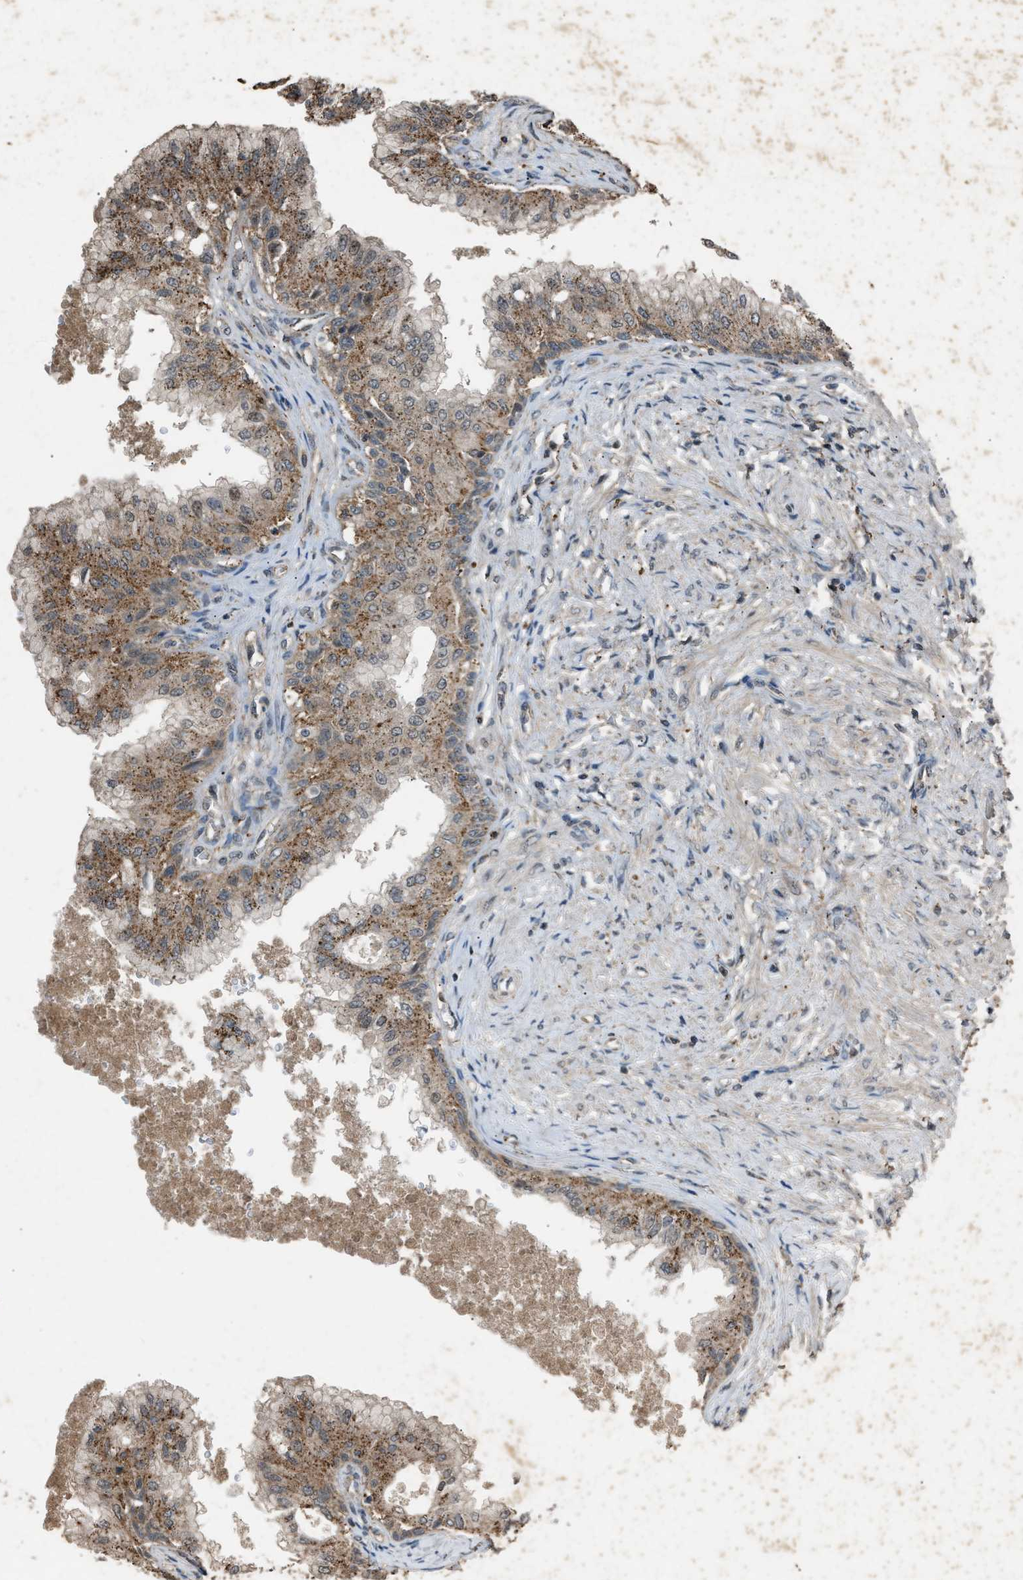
{"staining": {"intensity": "moderate", "quantity": ">75%", "location": "cytoplasmic/membranous"}, "tissue": "prostate", "cell_type": "Glandular cells", "image_type": "normal", "snomed": [{"axis": "morphology", "description": "Normal tissue, NOS"}, {"axis": "topography", "description": "Prostate"}, {"axis": "topography", "description": "Seminal veicle"}], "caption": "Human prostate stained with a brown dye demonstrates moderate cytoplasmic/membranous positive staining in about >75% of glandular cells.", "gene": "PSMD1", "patient": {"sex": "male", "age": 60}}